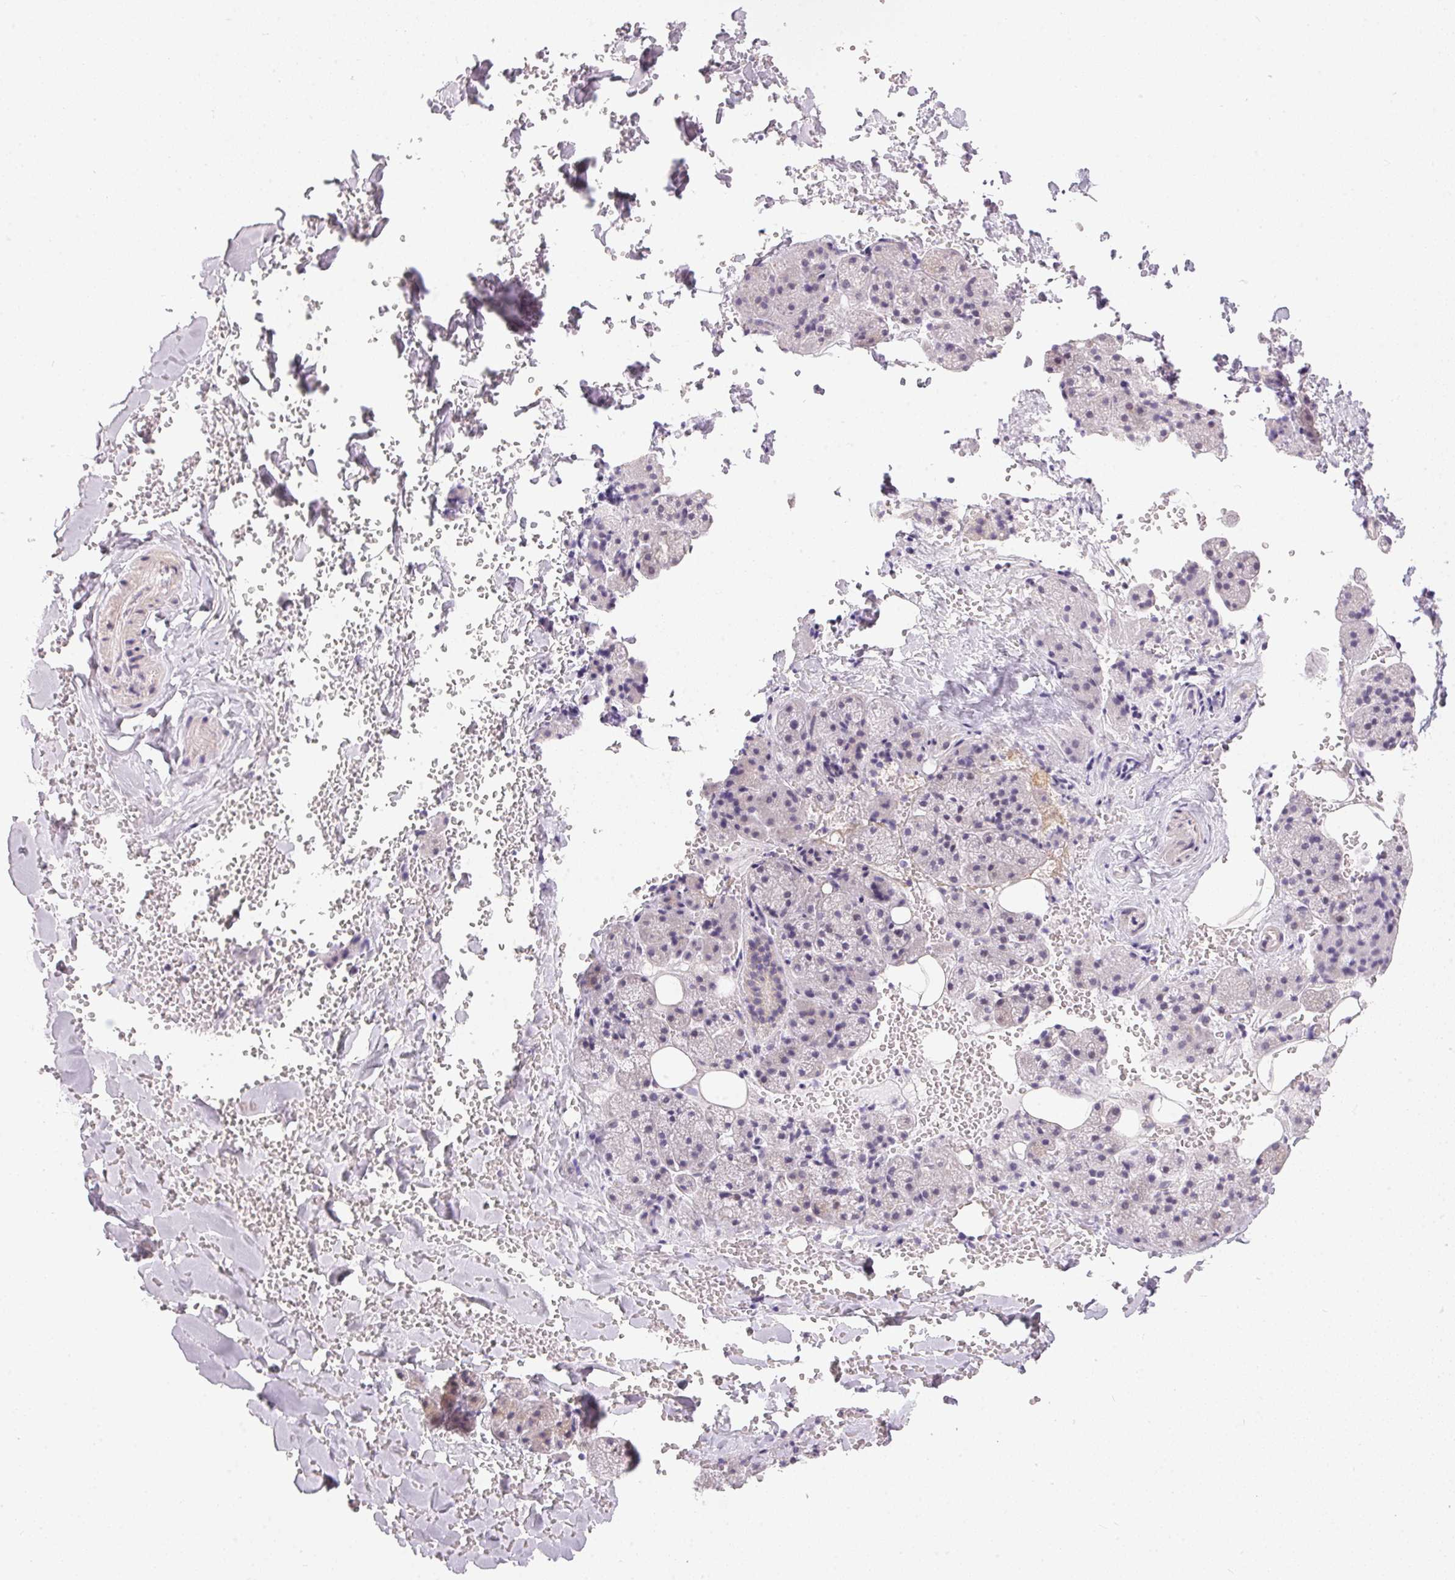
{"staining": {"intensity": "weak", "quantity": "<25%", "location": "cytoplasmic/membranous"}, "tissue": "salivary gland", "cell_type": "Glandular cells", "image_type": "normal", "snomed": [{"axis": "morphology", "description": "Normal tissue, NOS"}, {"axis": "topography", "description": "Salivary gland"}, {"axis": "topography", "description": "Peripheral nerve tissue"}], "caption": "Protein analysis of benign salivary gland reveals no significant expression in glandular cells. (DAB (3,3'-diaminobenzidine) immunohistochemistry (IHC), high magnification).", "gene": "GDAP1L1", "patient": {"sex": "male", "age": 38}}